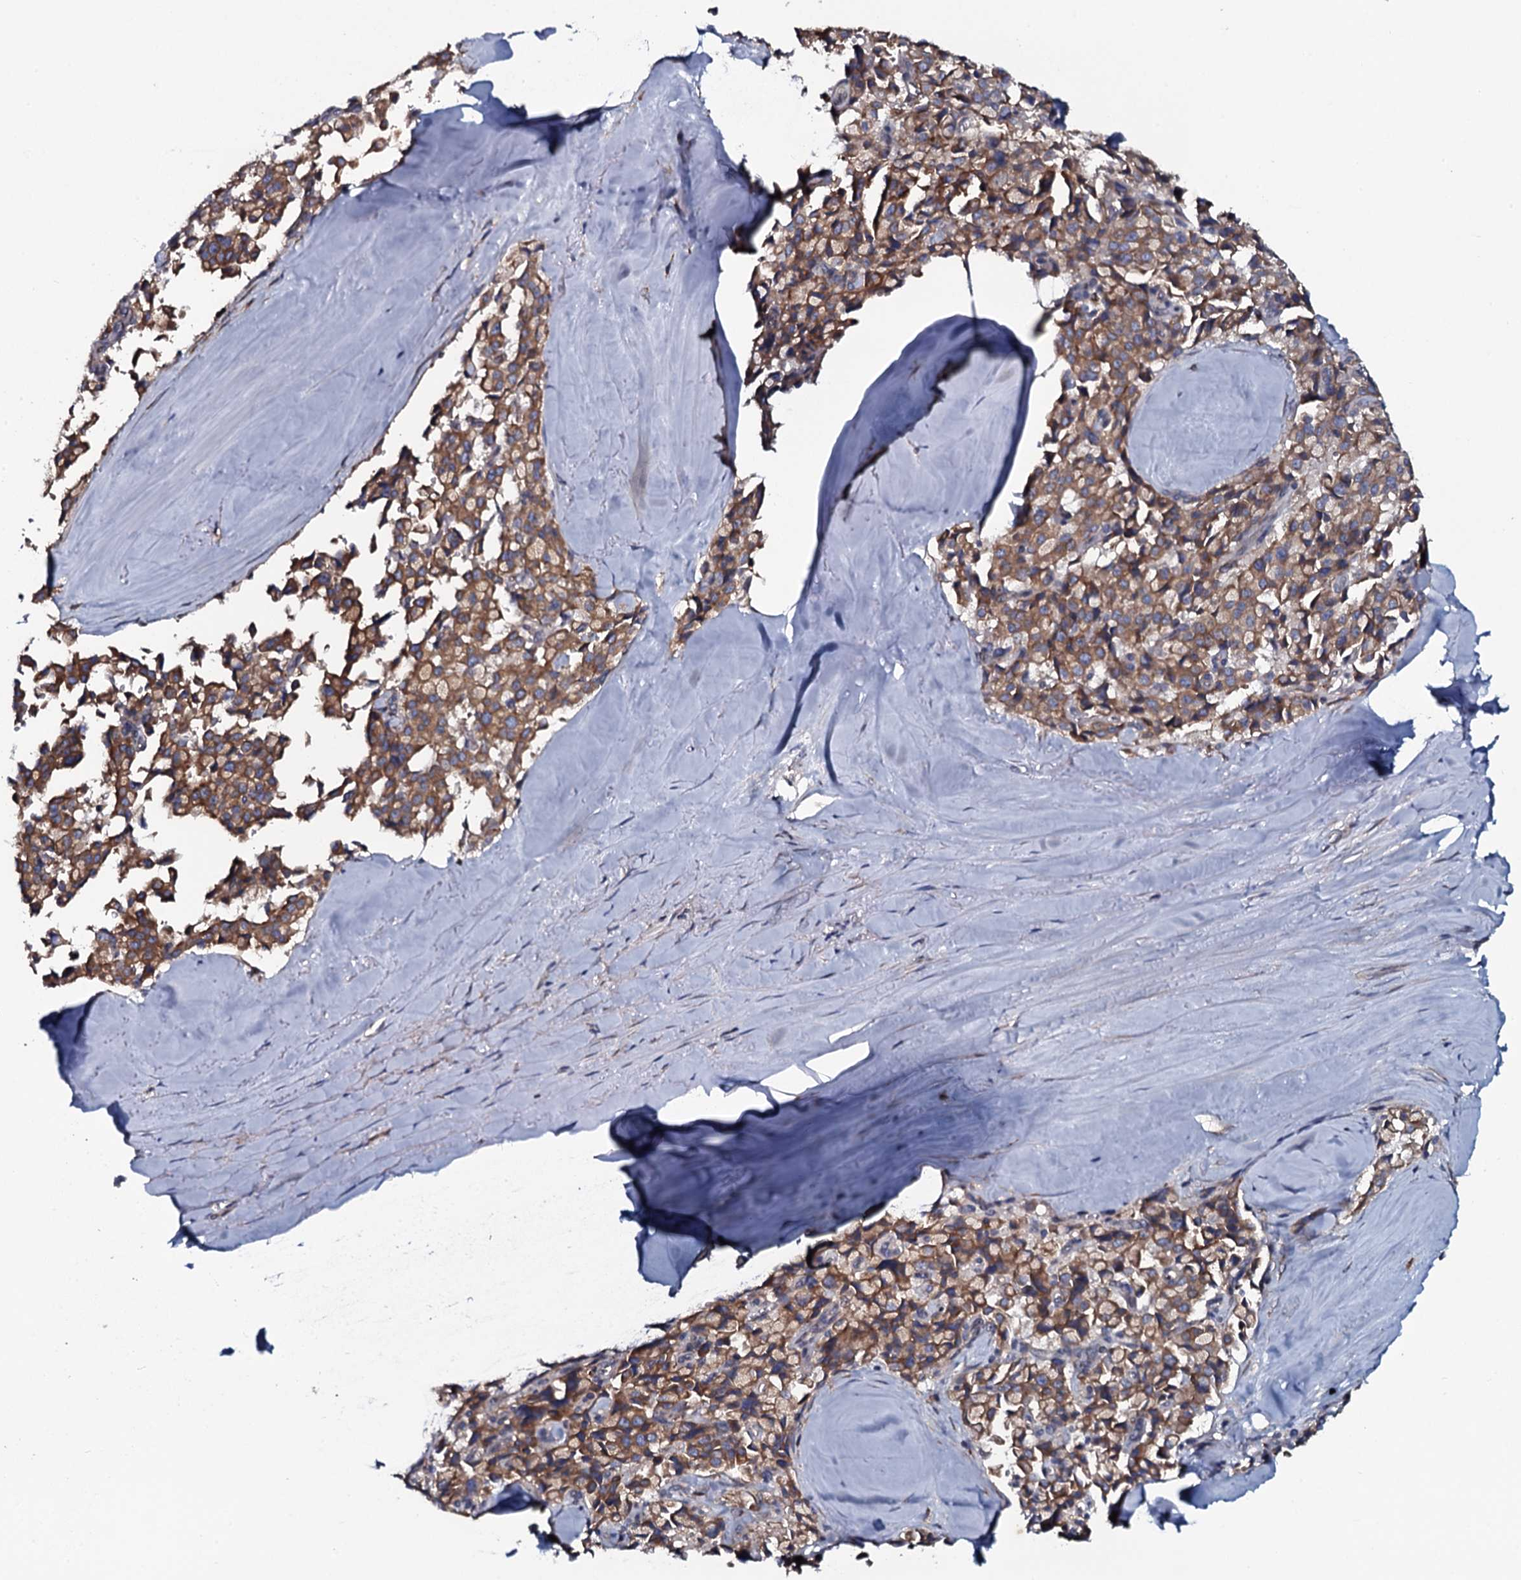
{"staining": {"intensity": "moderate", "quantity": ">75%", "location": "cytoplasmic/membranous"}, "tissue": "pancreatic cancer", "cell_type": "Tumor cells", "image_type": "cancer", "snomed": [{"axis": "morphology", "description": "Adenocarcinoma, NOS"}, {"axis": "topography", "description": "Pancreas"}], "caption": "Immunohistochemistry (IHC) (DAB (3,3'-diaminobenzidine)) staining of pancreatic cancer reveals moderate cytoplasmic/membranous protein positivity in approximately >75% of tumor cells. (Stains: DAB (3,3'-diaminobenzidine) in brown, nuclei in blue, Microscopy: brightfield microscopy at high magnification).", "gene": "TMEM151A", "patient": {"sex": "male", "age": 65}}